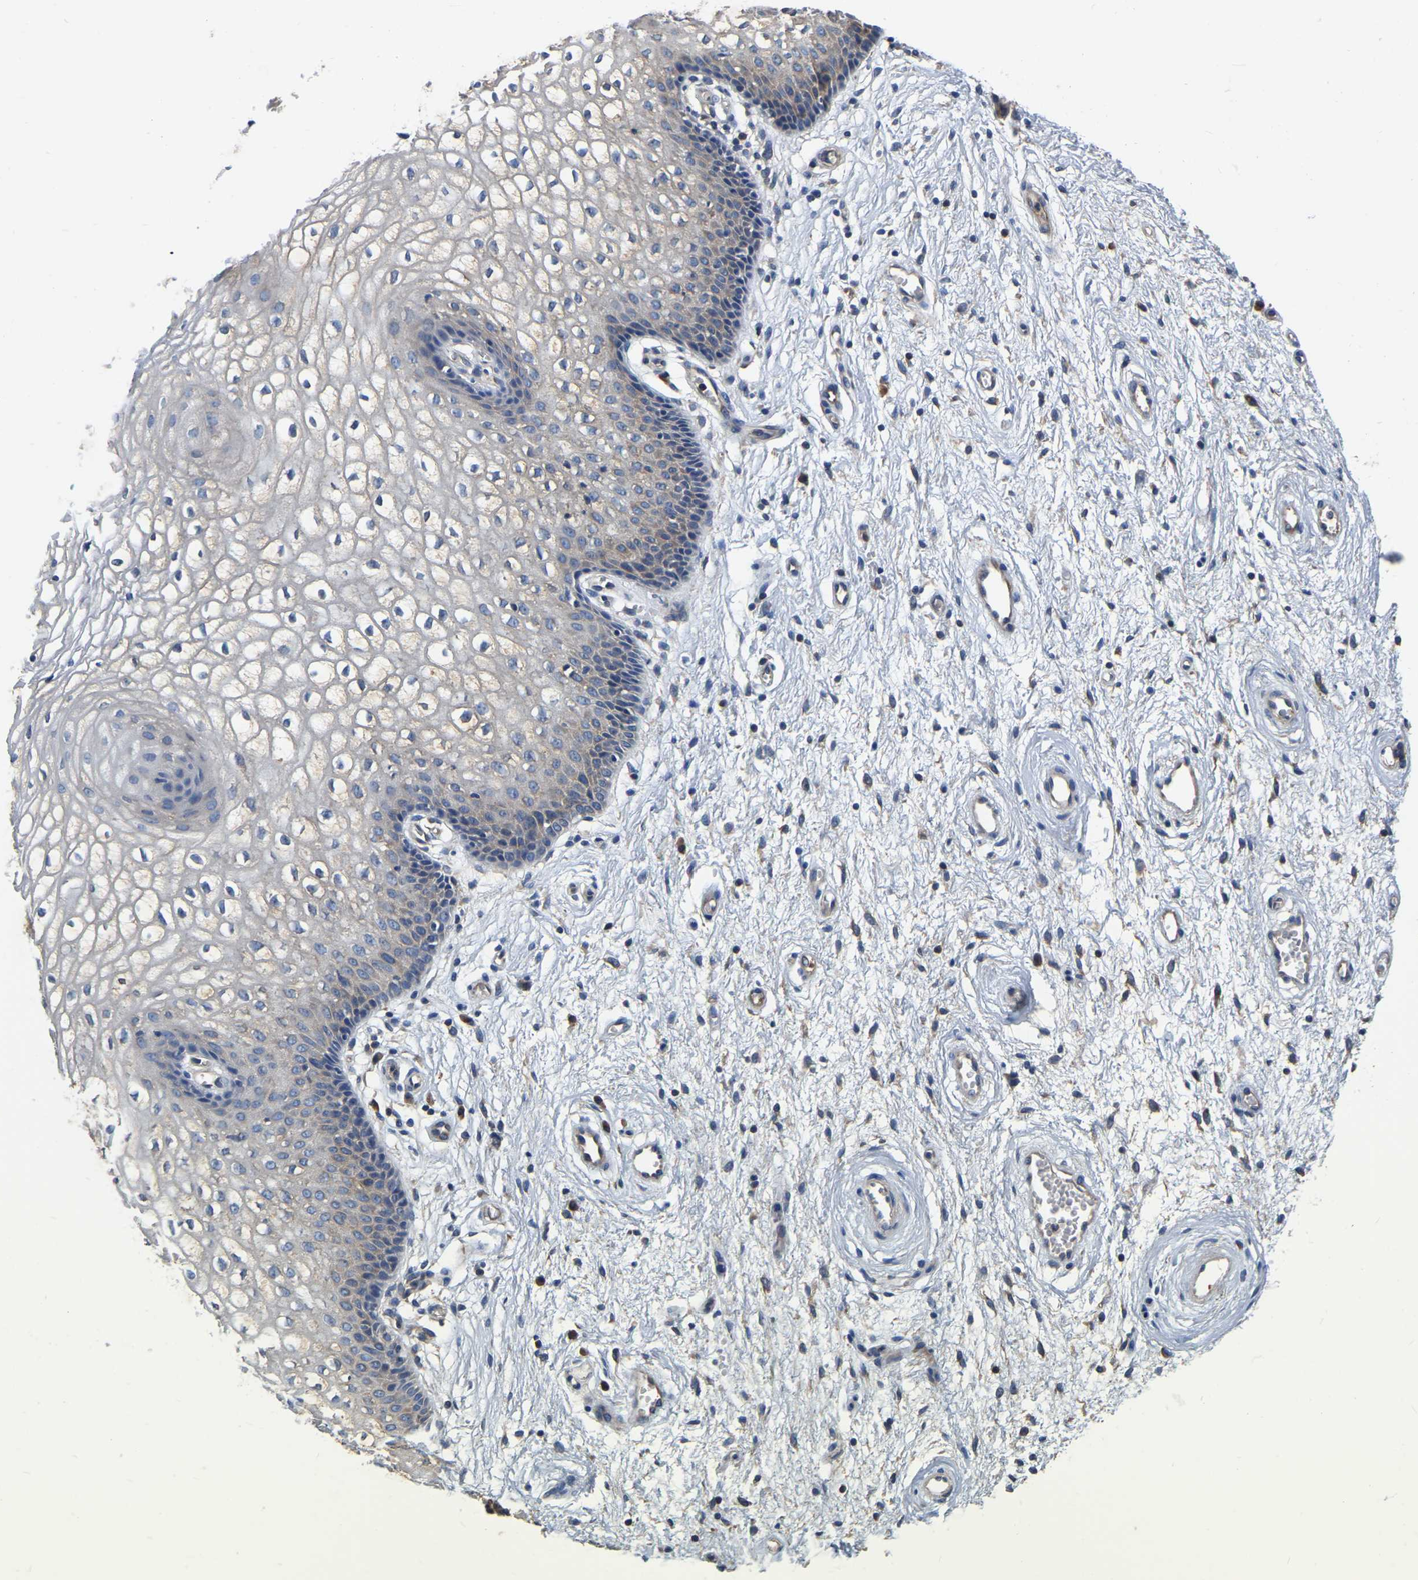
{"staining": {"intensity": "weak", "quantity": "<25%", "location": "cytoplasmic/membranous"}, "tissue": "vagina", "cell_type": "Squamous epithelial cells", "image_type": "normal", "snomed": [{"axis": "morphology", "description": "Normal tissue, NOS"}, {"axis": "topography", "description": "Vagina"}], "caption": "Human vagina stained for a protein using immunohistochemistry (IHC) exhibits no positivity in squamous epithelial cells.", "gene": "GARS1", "patient": {"sex": "female", "age": 34}}